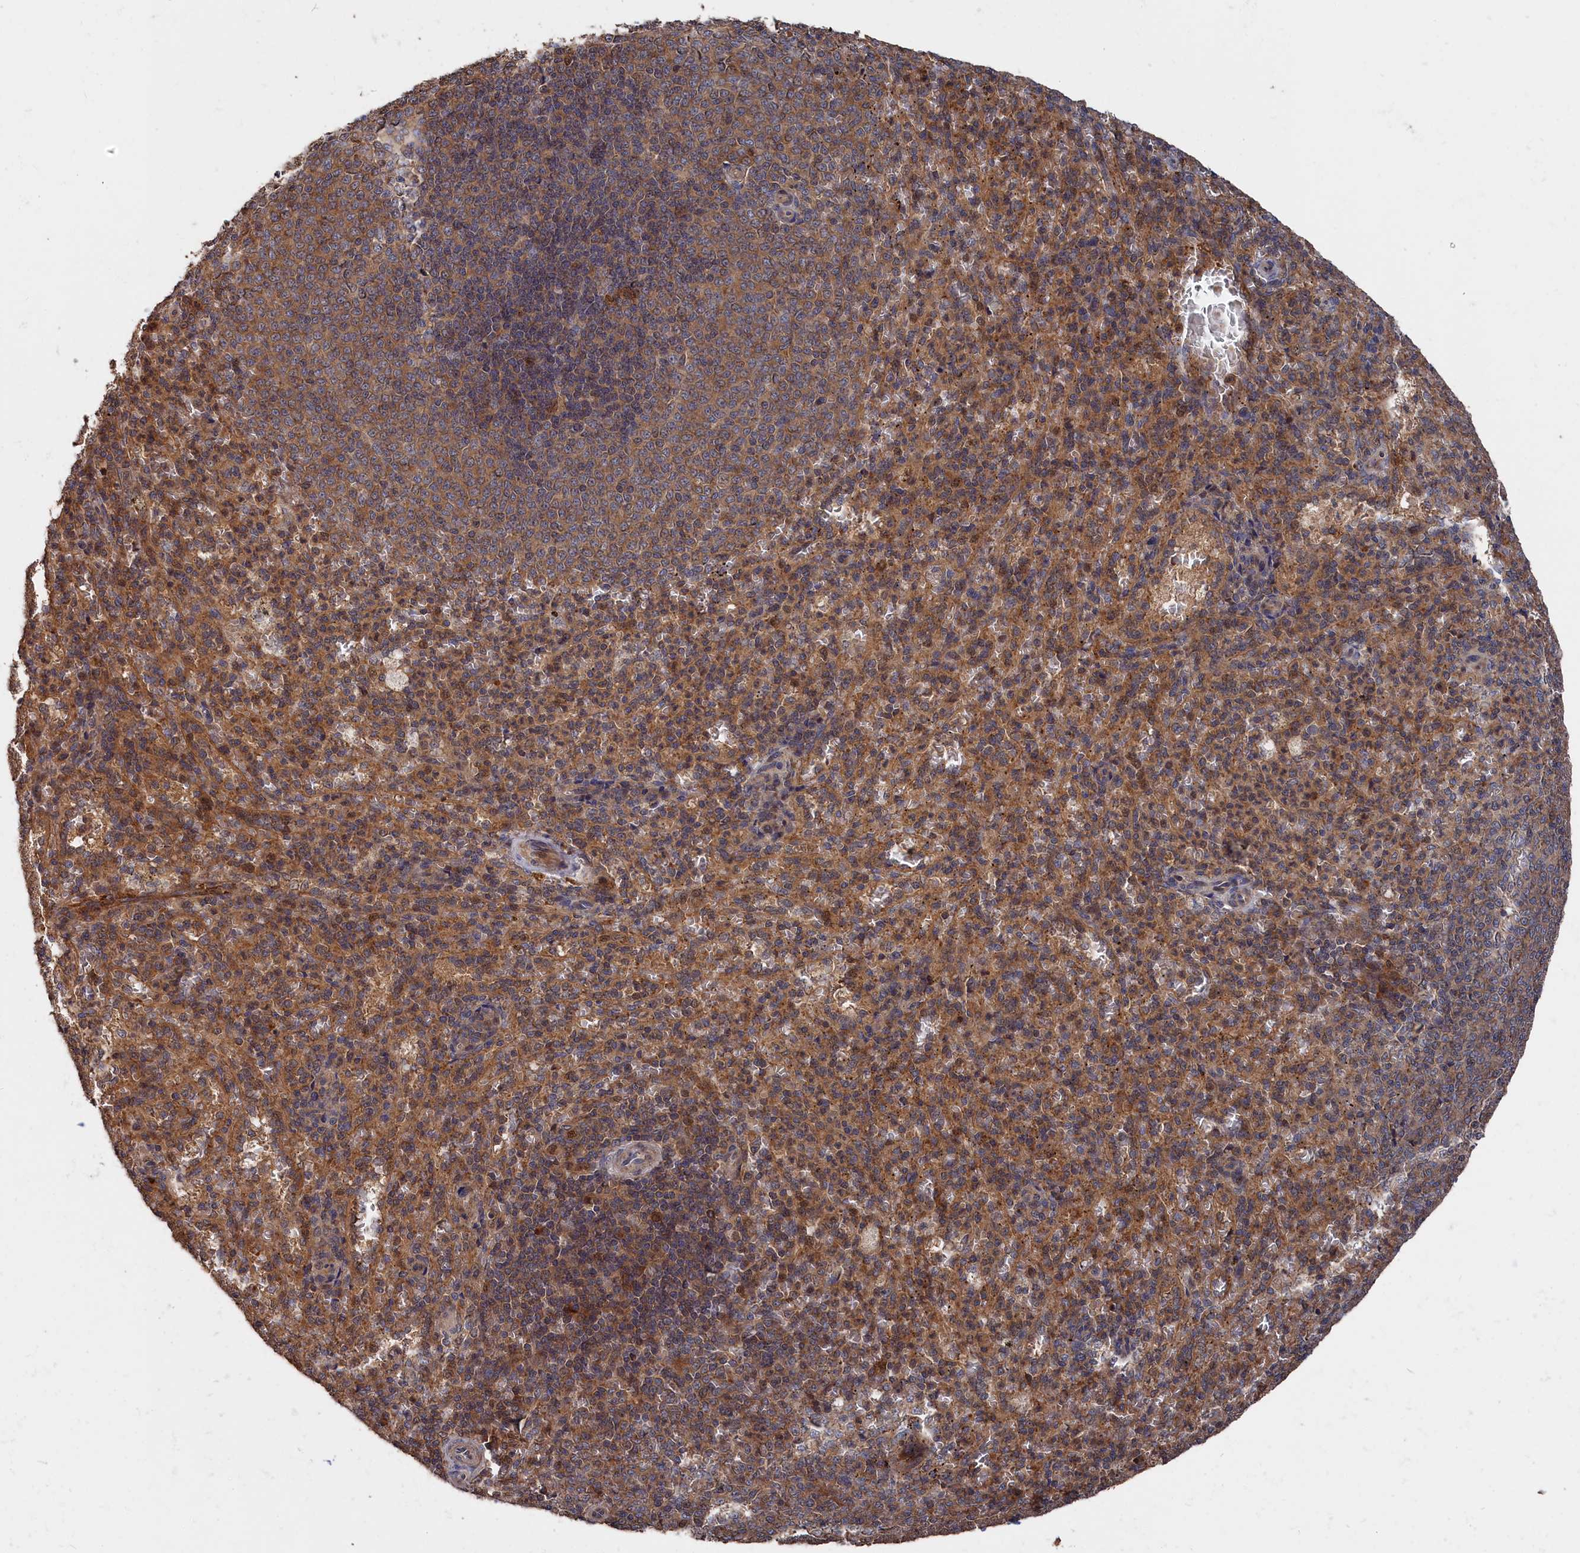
{"staining": {"intensity": "moderate", "quantity": "25%-75%", "location": "cytoplasmic/membranous"}, "tissue": "spleen", "cell_type": "Cells in red pulp", "image_type": "normal", "snomed": [{"axis": "morphology", "description": "Normal tissue, NOS"}, {"axis": "topography", "description": "Spleen"}], "caption": "IHC of normal human spleen reveals medium levels of moderate cytoplasmic/membranous staining in about 25%-75% of cells in red pulp.", "gene": "RMI2", "patient": {"sex": "female", "age": 21}}